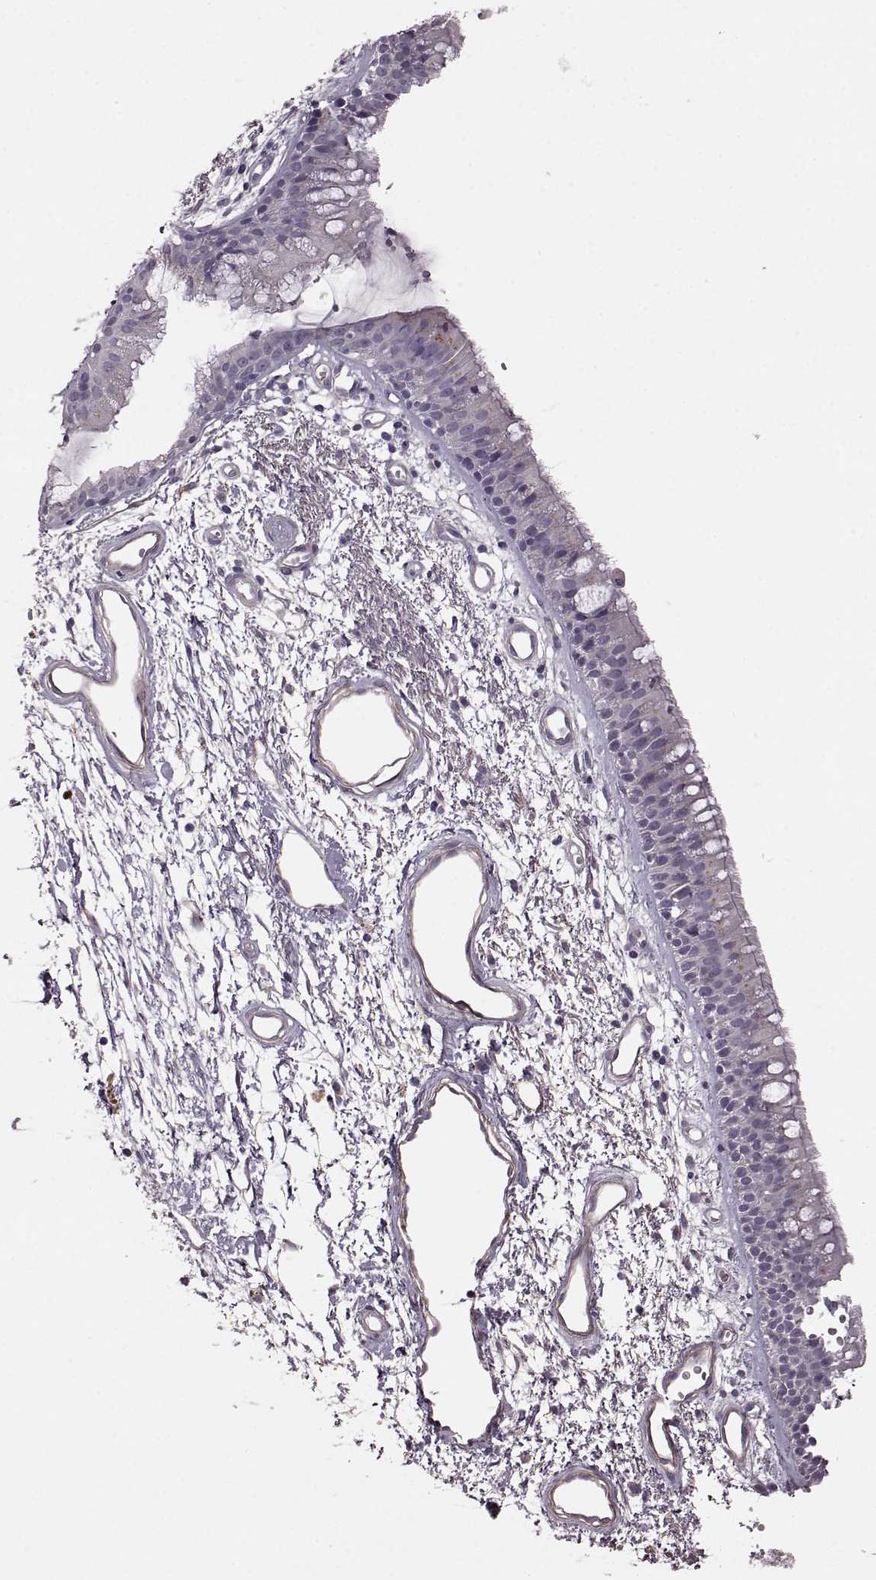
{"staining": {"intensity": "negative", "quantity": "none", "location": "none"}, "tissue": "bronchus", "cell_type": "Respiratory epithelial cells", "image_type": "normal", "snomed": [{"axis": "morphology", "description": "Normal tissue, NOS"}, {"axis": "morphology", "description": "Squamous cell carcinoma, NOS"}, {"axis": "topography", "description": "Cartilage tissue"}, {"axis": "topography", "description": "Bronchus"}, {"axis": "topography", "description": "Lung"}], "caption": "High power microscopy photomicrograph of an immunohistochemistry (IHC) micrograph of benign bronchus, revealing no significant positivity in respiratory epithelial cells.", "gene": "GRK1", "patient": {"sex": "male", "age": 66}}